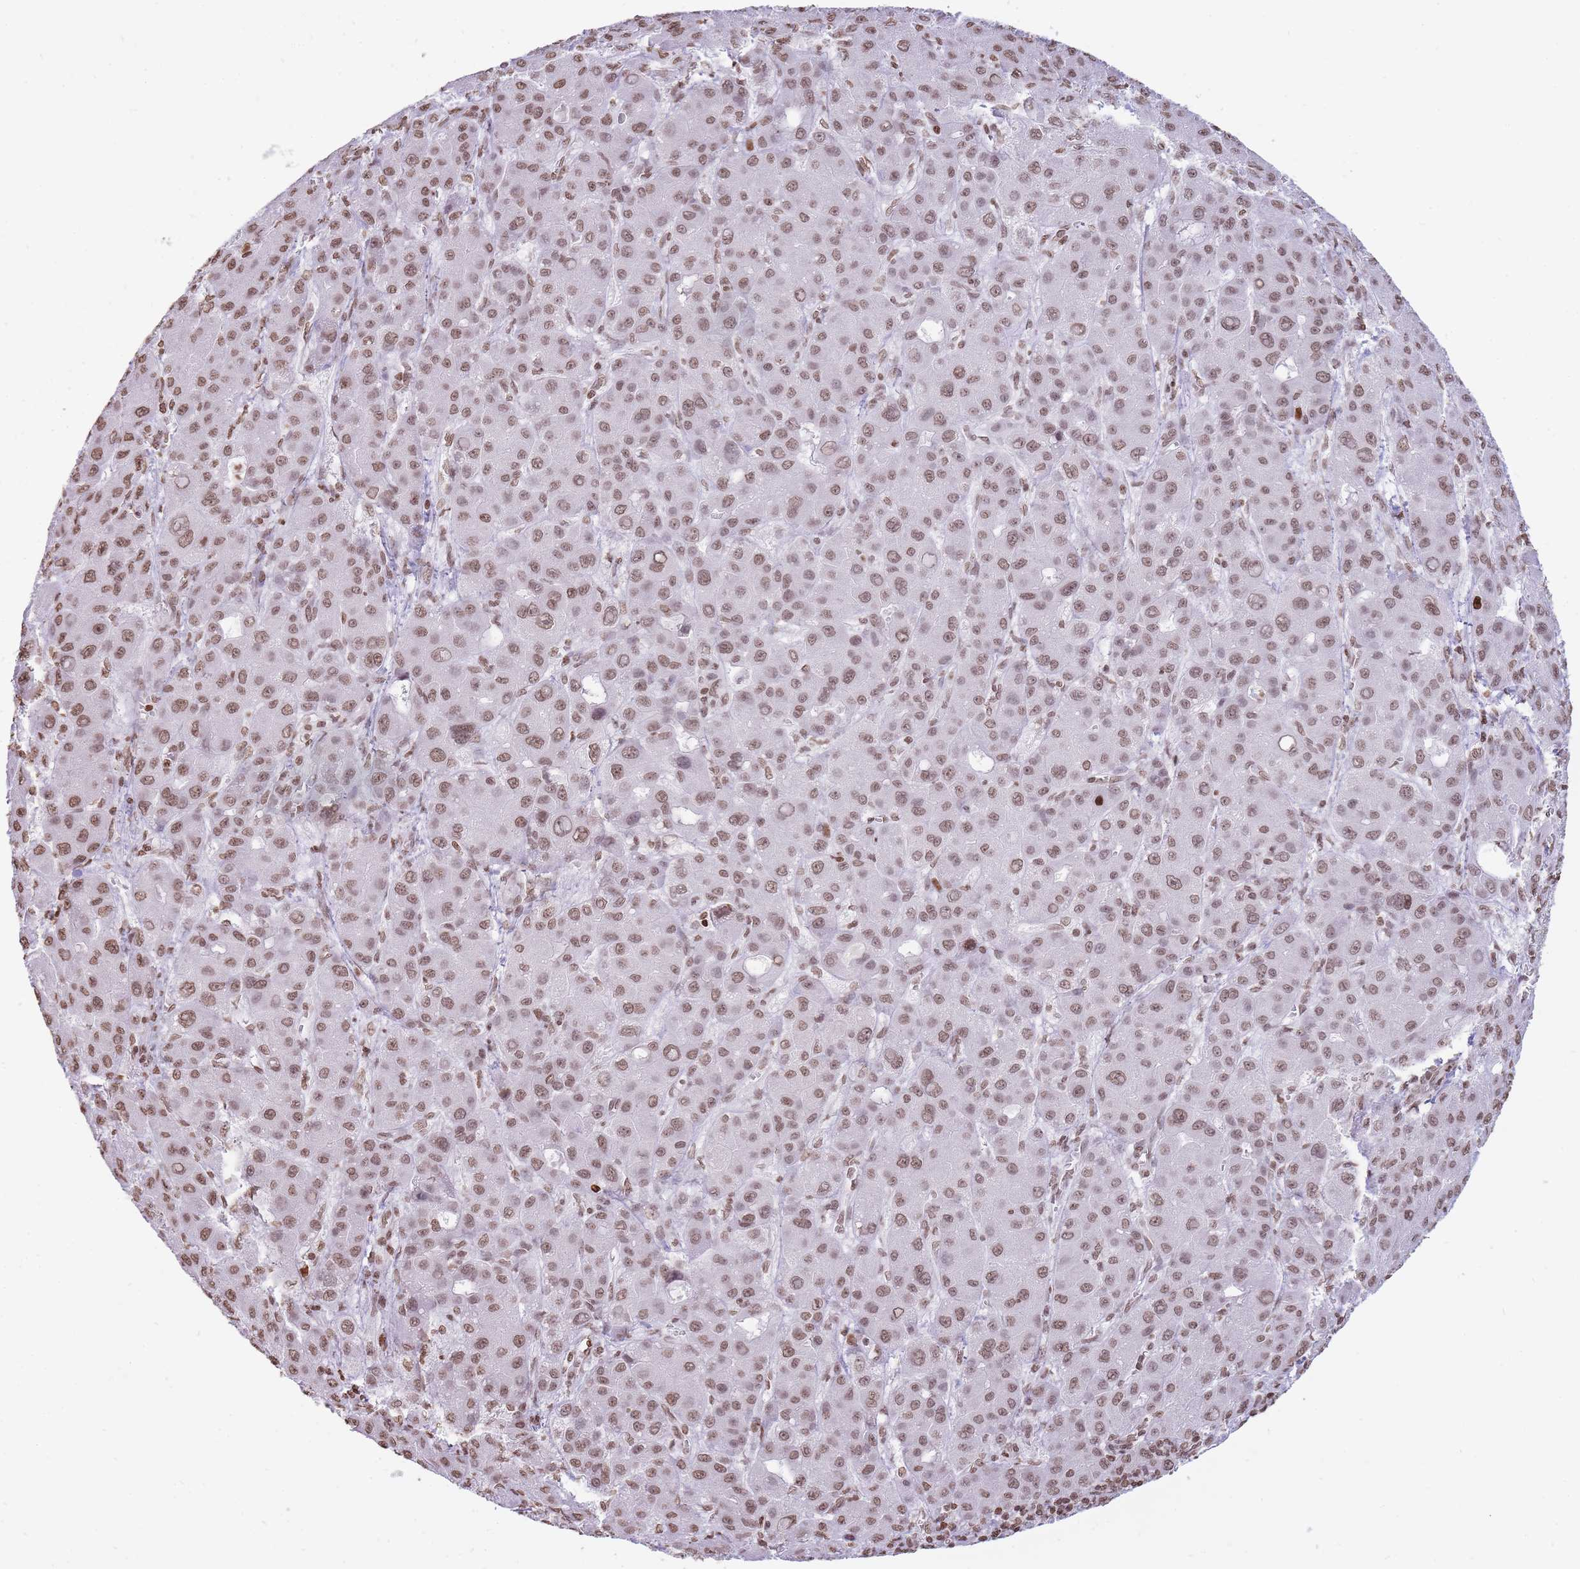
{"staining": {"intensity": "moderate", "quantity": ">75%", "location": "nuclear"}, "tissue": "liver cancer", "cell_type": "Tumor cells", "image_type": "cancer", "snomed": [{"axis": "morphology", "description": "Carcinoma, Hepatocellular, NOS"}, {"axis": "topography", "description": "Liver"}], "caption": "Moderate nuclear expression for a protein is present in about >75% of tumor cells of hepatocellular carcinoma (liver) using IHC.", "gene": "SHISAL1", "patient": {"sex": "male", "age": 55}}